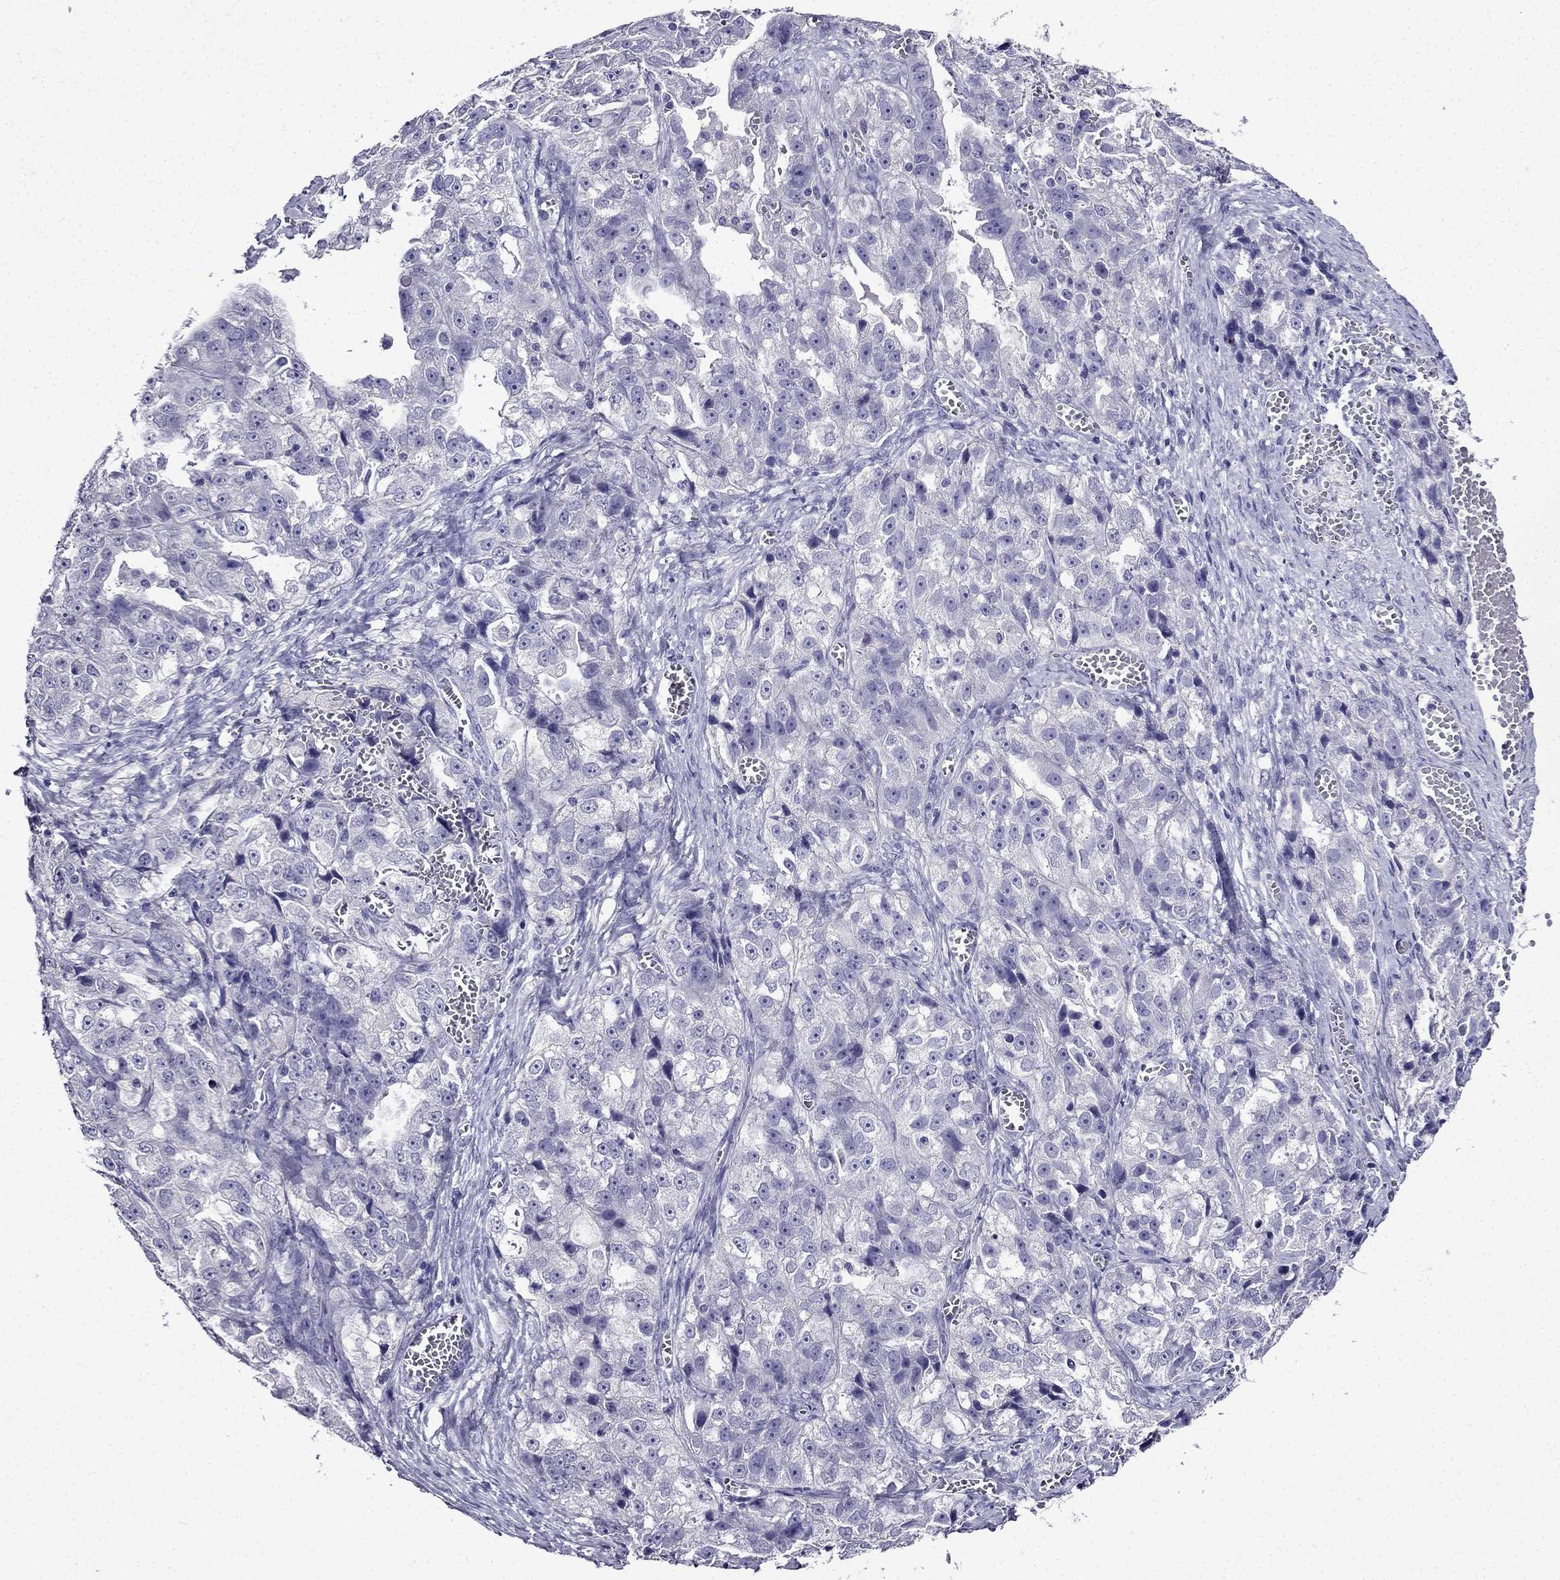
{"staining": {"intensity": "negative", "quantity": "none", "location": "none"}, "tissue": "ovarian cancer", "cell_type": "Tumor cells", "image_type": "cancer", "snomed": [{"axis": "morphology", "description": "Cystadenocarcinoma, serous, NOS"}, {"axis": "topography", "description": "Ovary"}], "caption": "IHC histopathology image of neoplastic tissue: human serous cystadenocarcinoma (ovarian) stained with DAB (3,3'-diaminobenzidine) exhibits no significant protein expression in tumor cells.", "gene": "DNAH17", "patient": {"sex": "female", "age": 51}}